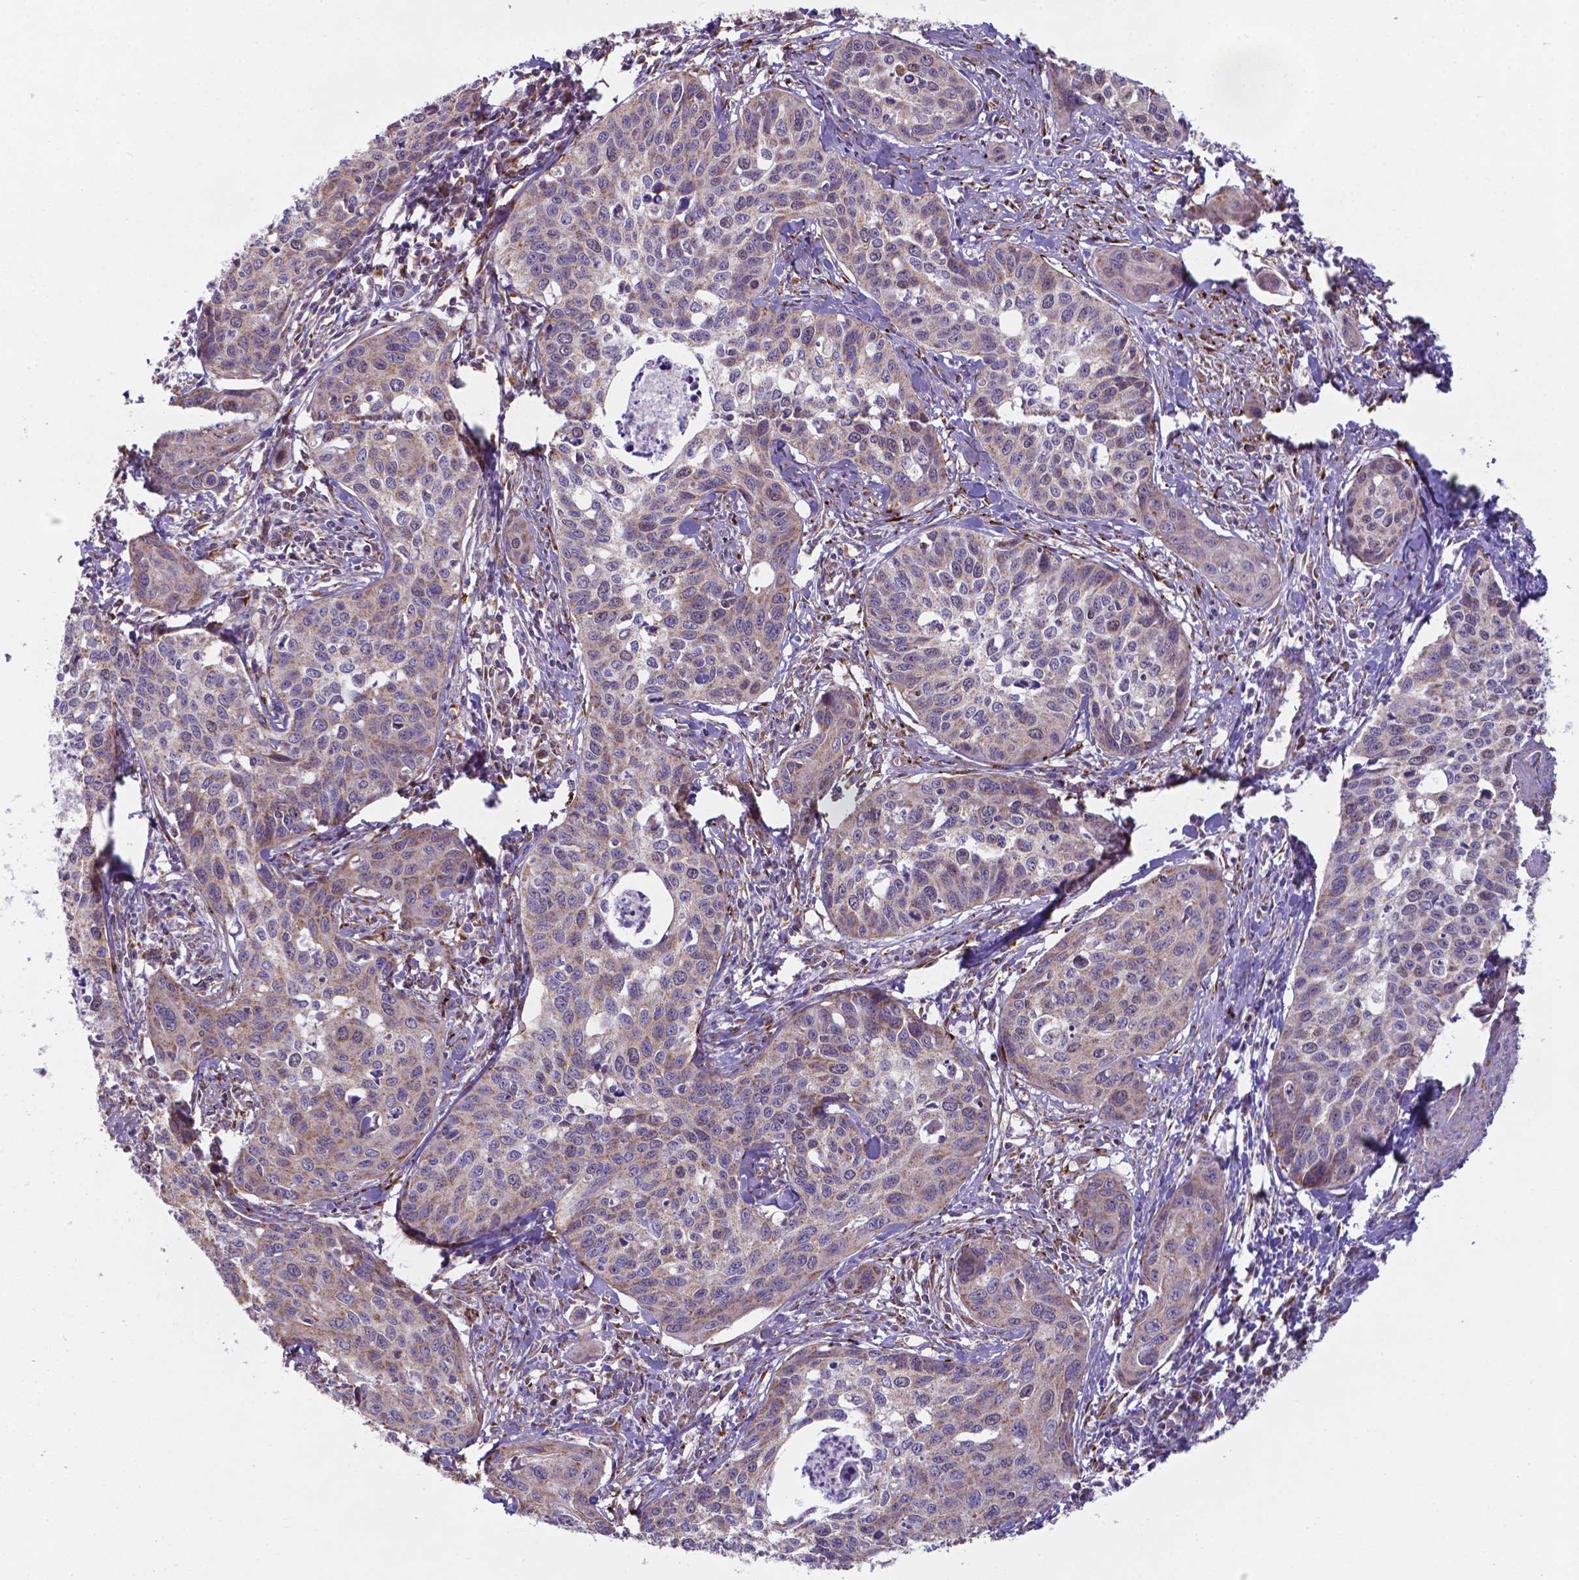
{"staining": {"intensity": "weak", "quantity": "25%-75%", "location": "cytoplasmic/membranous"}, "tissue": "cervical cancer", "cell_type": "Tumor cells", "image_type": "cancer", "snomed": [{"axis": "morphology", "description": "Squamous cell carcinoma, NOS"}, {"axis": "topography", "description": "Cervix"}], "caption": "IHC histopathology image of neoplastic tissue: squamous cell carcinoma (cervical) stained using IHC shows low levels of weak protein expression localized specifically in the cytoplasmic/membranous of tumor cells, appearing as a cytoplasmic/membranous brown color.", "gene": "FAM114A1", "patient": {"sex": "female", "age": 31}}